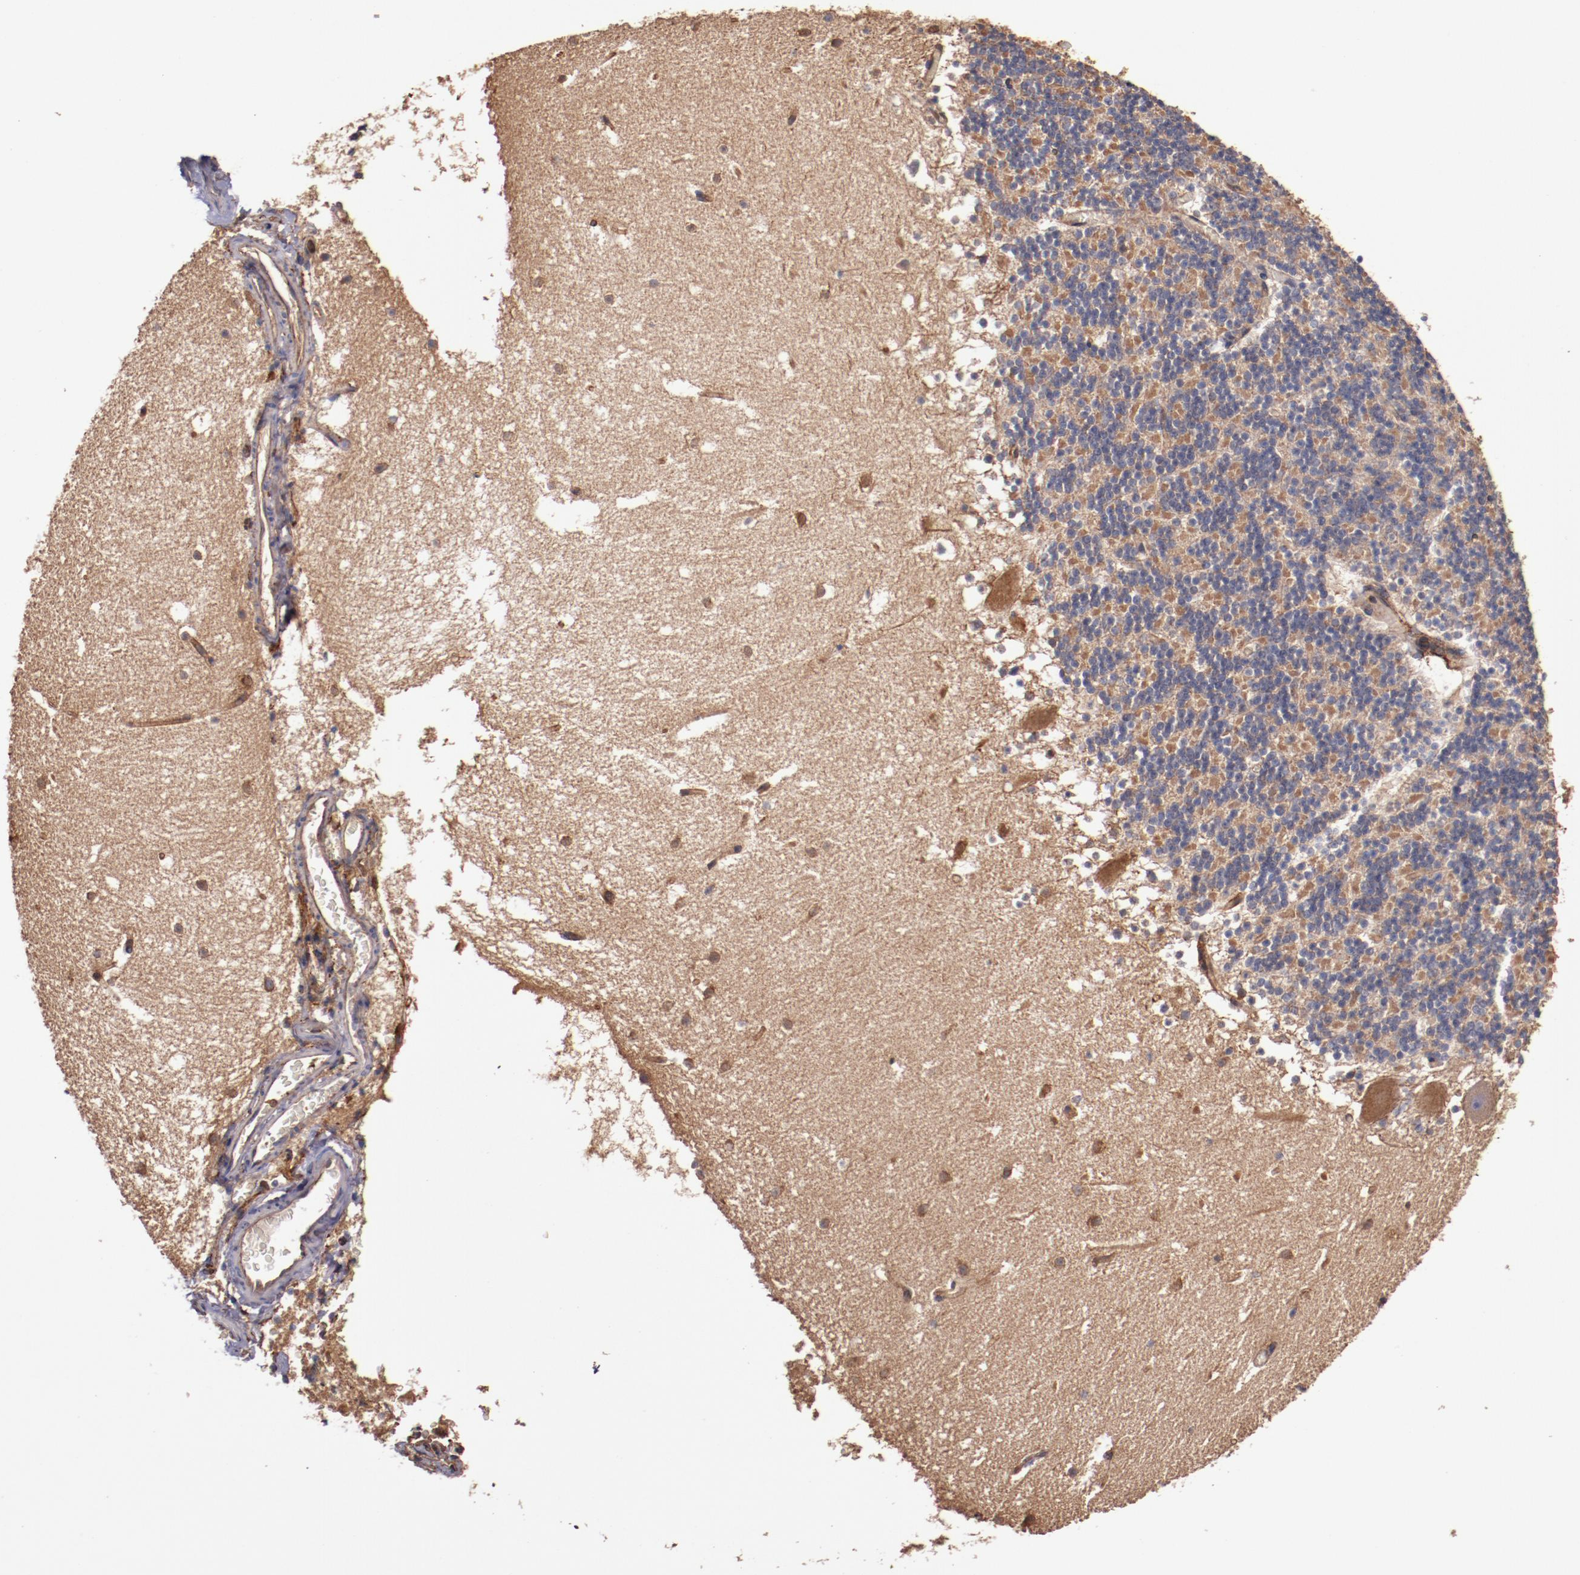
{"staining": {"intensity": "moderate", "quantity": ">75%", "location": "cytoplasmic/membranous"}, "tissue": "cerebellum", "cell_type": "Cells in granular layer", "image_type": "normal", "snomed": [{"axis": "morphology", "description": "Normal tissue, NOS"}, {"axis": "topography", "description": "Cerebellum"}], "caption": "Protein expression analysis of normal human cerebellum reveals moderate cytoplasmic/membranous staining in approximately >75% of cells in granular layer. The protein is stained brown, and the nuclei are stained in blue (DAB (3,3'-diaminobenzidine) IHC with brightfield microscopy, high magnification).", "gene": "TMOD3", "patient": {"sex": "male", "age": 45}}